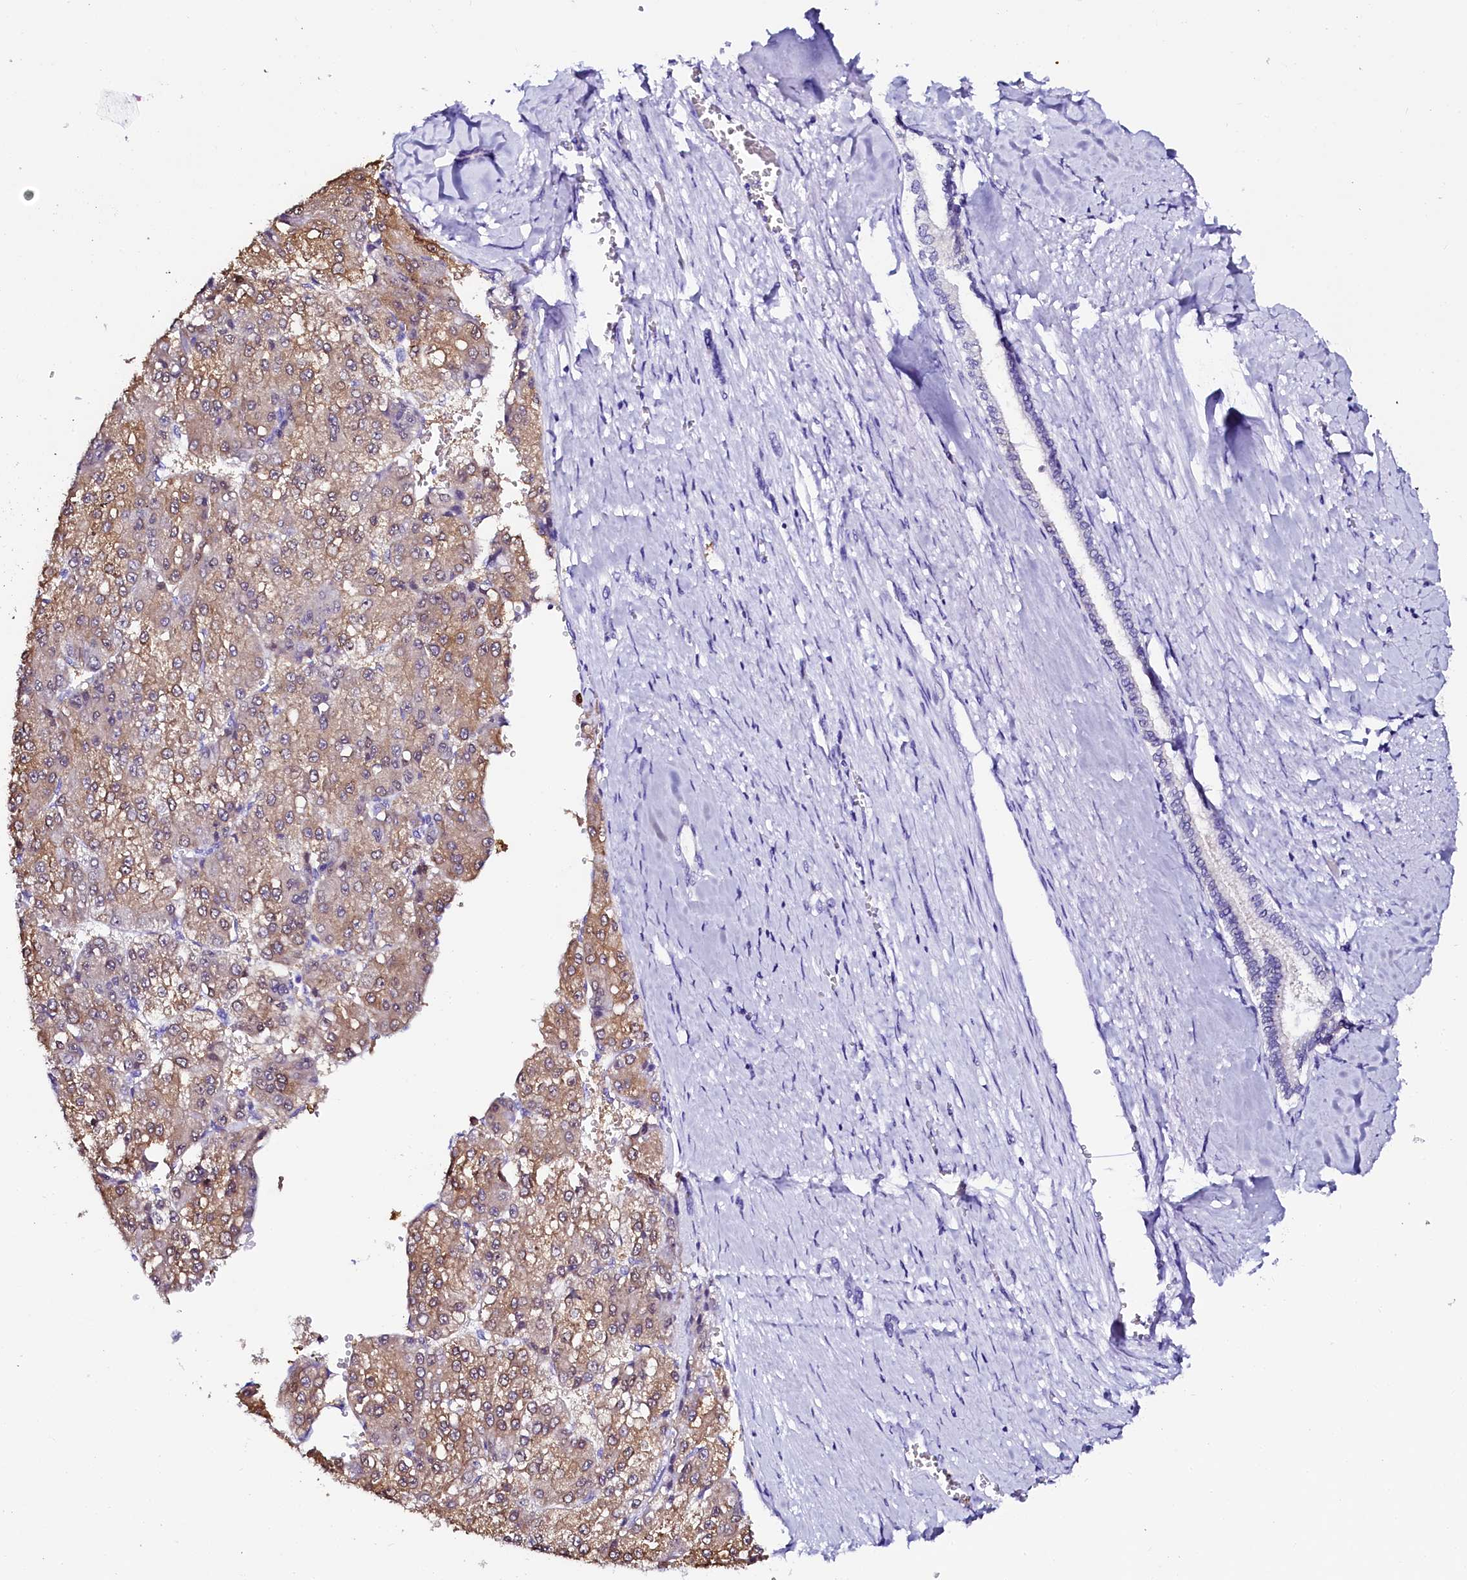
{"staining": {"intensity": "weak", "quantity": ">75%", "location": "cytoplasmic/membranous"}, "tissue": "liver cancer", "cell_type": "Tumor cells", "image_type": "cancer", "snomed": [{"axis": "morphology", "description": "Carcinoma, Hepatocellular, NOS"}, {"axis": "topography", "description": "Liver"}], "caption": "Hepatocellular carcinoma (liver) was stained to show a protein in brown. There is low levels of weak cytoplasmic/membranous staining in approximately >75% of tumor cells.", "gene": "SORD", "patient": {"sex": "female", "age": 73}}